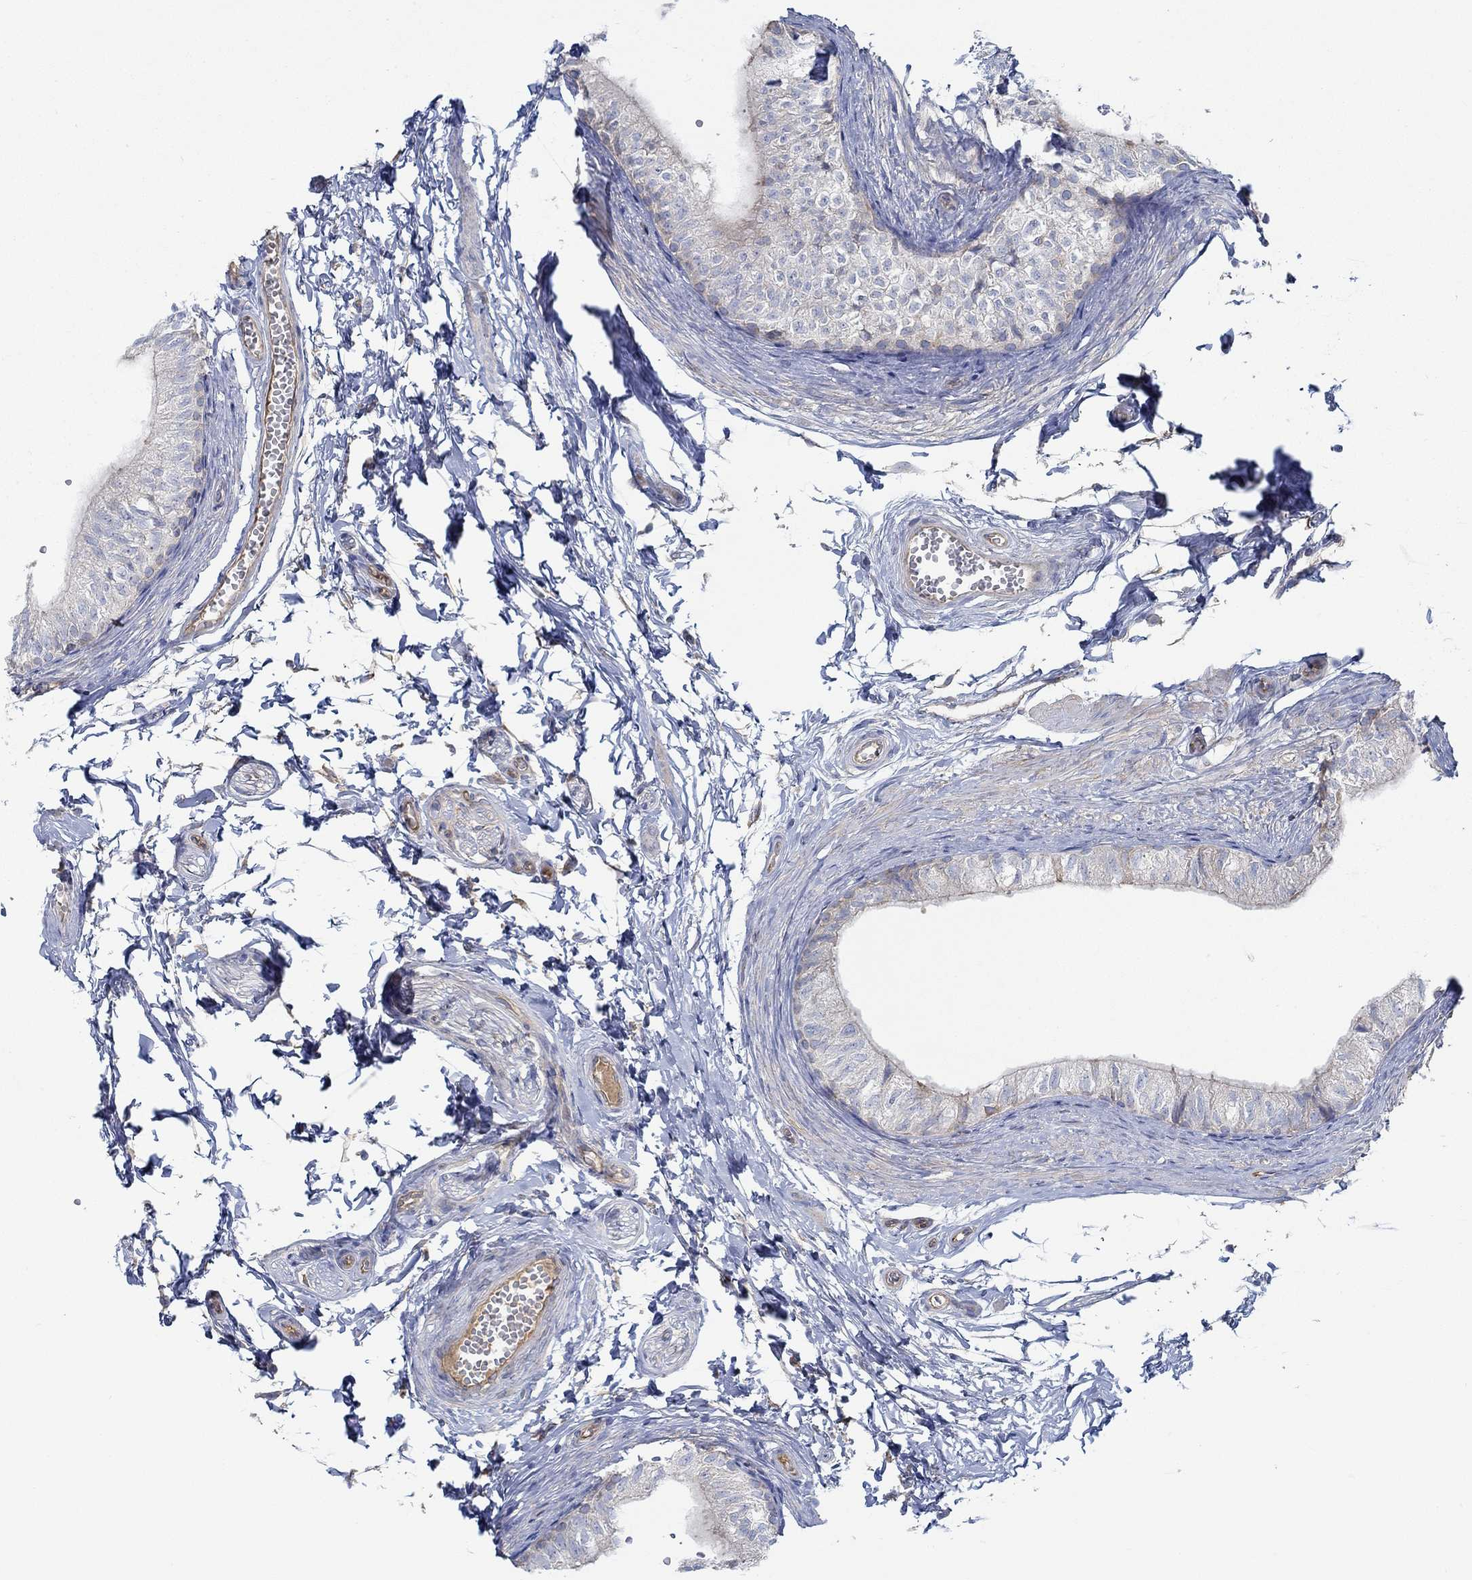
{"staining": {"intensity": "weak", "quantity": "<25%", "location": "cytoplasmic/membranous"}, "tissue": "epididymis", "cell_type": "Glandular cells", "image_type": "normal", "snomed": [{"axis": "morphology", "description": "Normal tissue, NOS"}, {"axis": "topography", "description": "Epididymis"}], "caption": "Histopathology image shows no protein expression in glandular cells of unremarkable epididymis. Nuclei are stained in blue.", "gene": "SPAG9", "patient": {"sex": "male", "age": 22}}